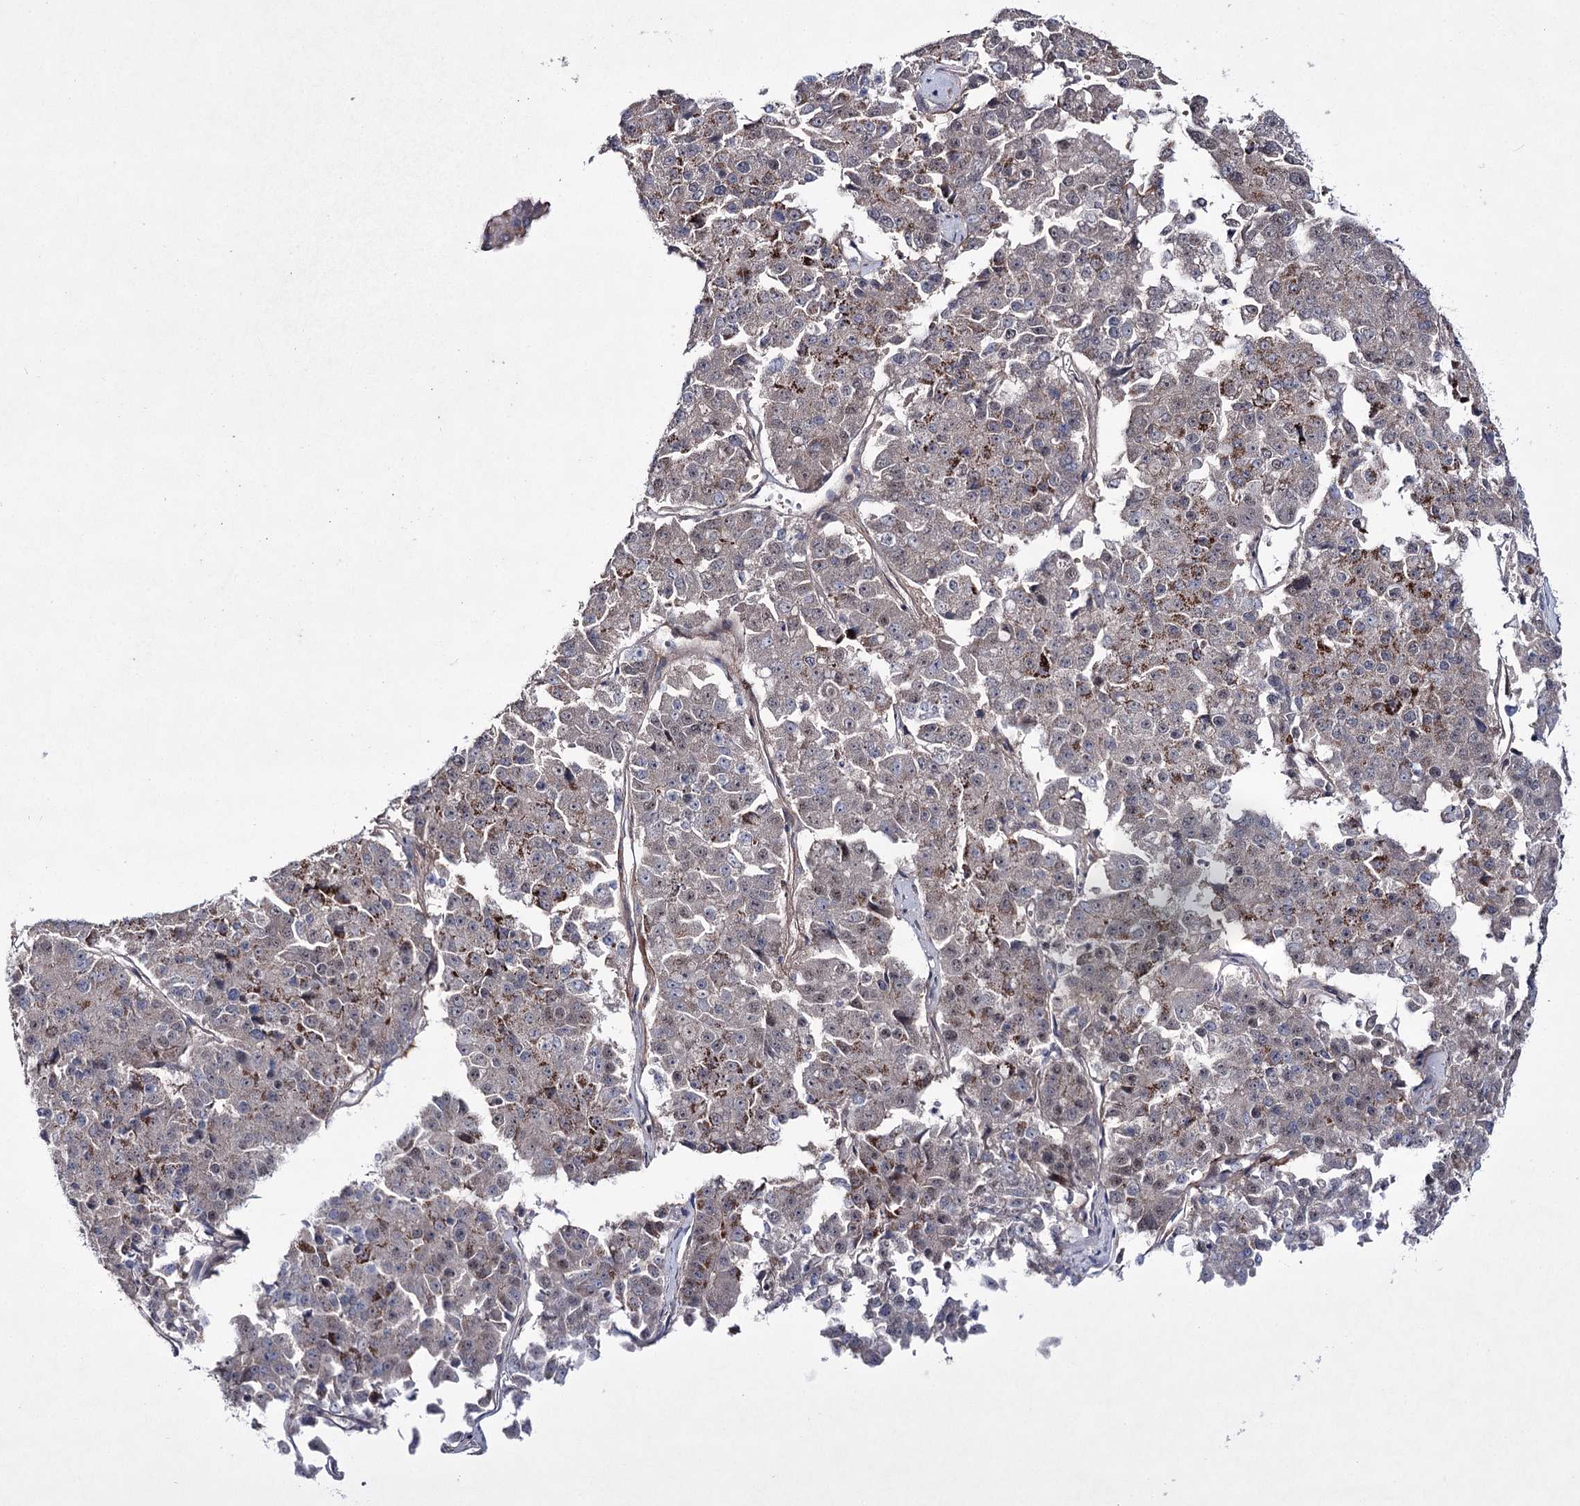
{"staining": {"intensity": "negative", "quantity": "none", "location": "none"}, "tissue": "pancreatic cancer", "cell_type": "Tumor cells", "image_type": "cancer", "snomed": [{"axis": "morphology", "description": "Adenocarcinoma, NOS"}, {"axis": "topography", "description": "Pancreas"}], "caption": "An immunohistochemistry (IHC) histopathology image of adenocarcinoma (pancreatic) is shown. There is no staining in tumor cells of adenocarcinoma (pancreatic).", "gene": "HOXC11", "patient": {"sex": "male", "age": 50}}